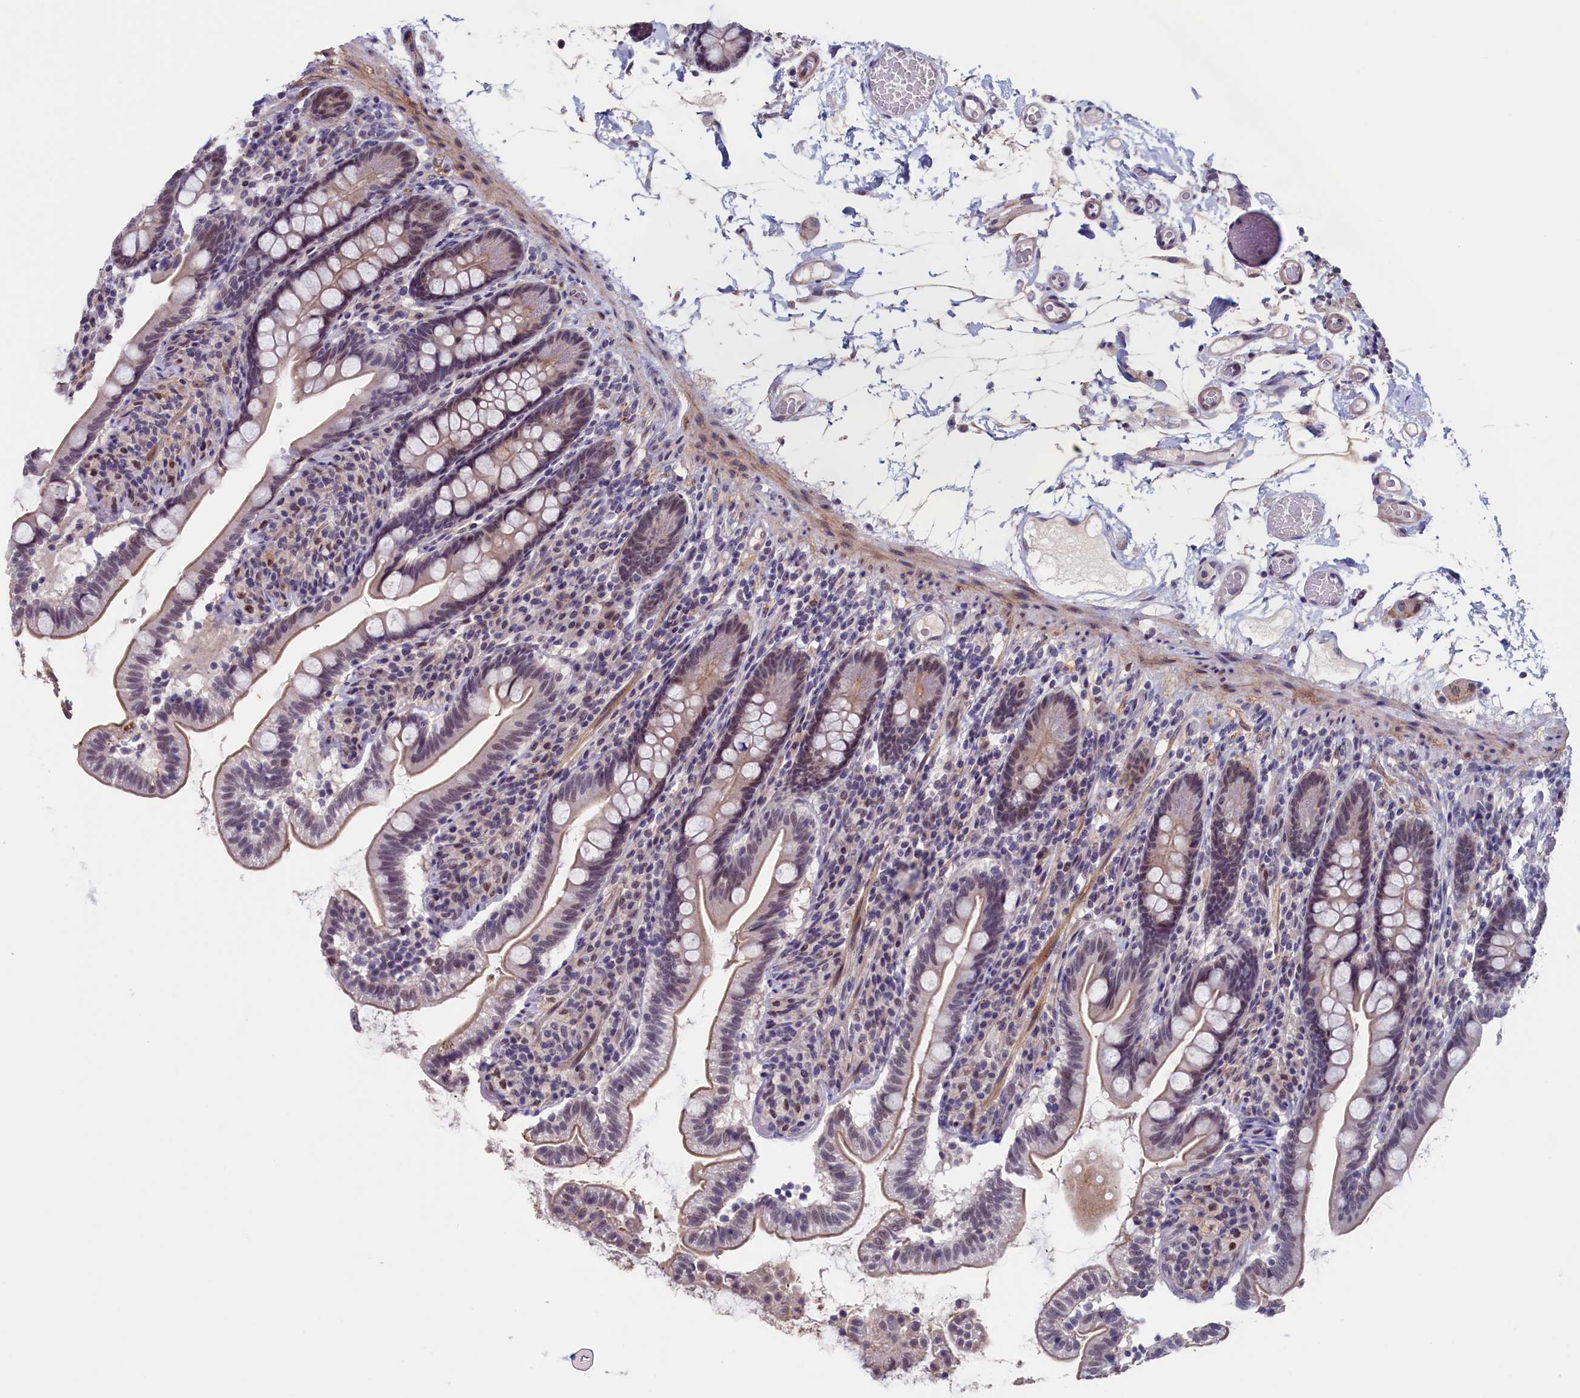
{"staining": {"intensity": "weak", "quantity": "25%-75%", "location": "cytoplasmic/membranous,nuclear"}, "tissue": "small intestine", "cell_type": "Glandular cells", "image_type": "normal", "snomed": [{"axis": "morphology", "description": "Normal tissue, NOS"}, {"axis": "topography", "description": "Small intestine"}], "caption": "Protein staining exhibits weak cytoplasmic/membranous,nuclear staining in about 25%-75% of glandular cells in unremarkable small intestine. Ihc stains the protein of interest in brown and the nuclei are stained blue.", "gene": "PACSIN3", "patient": {"sex": "female", "age": 64}}